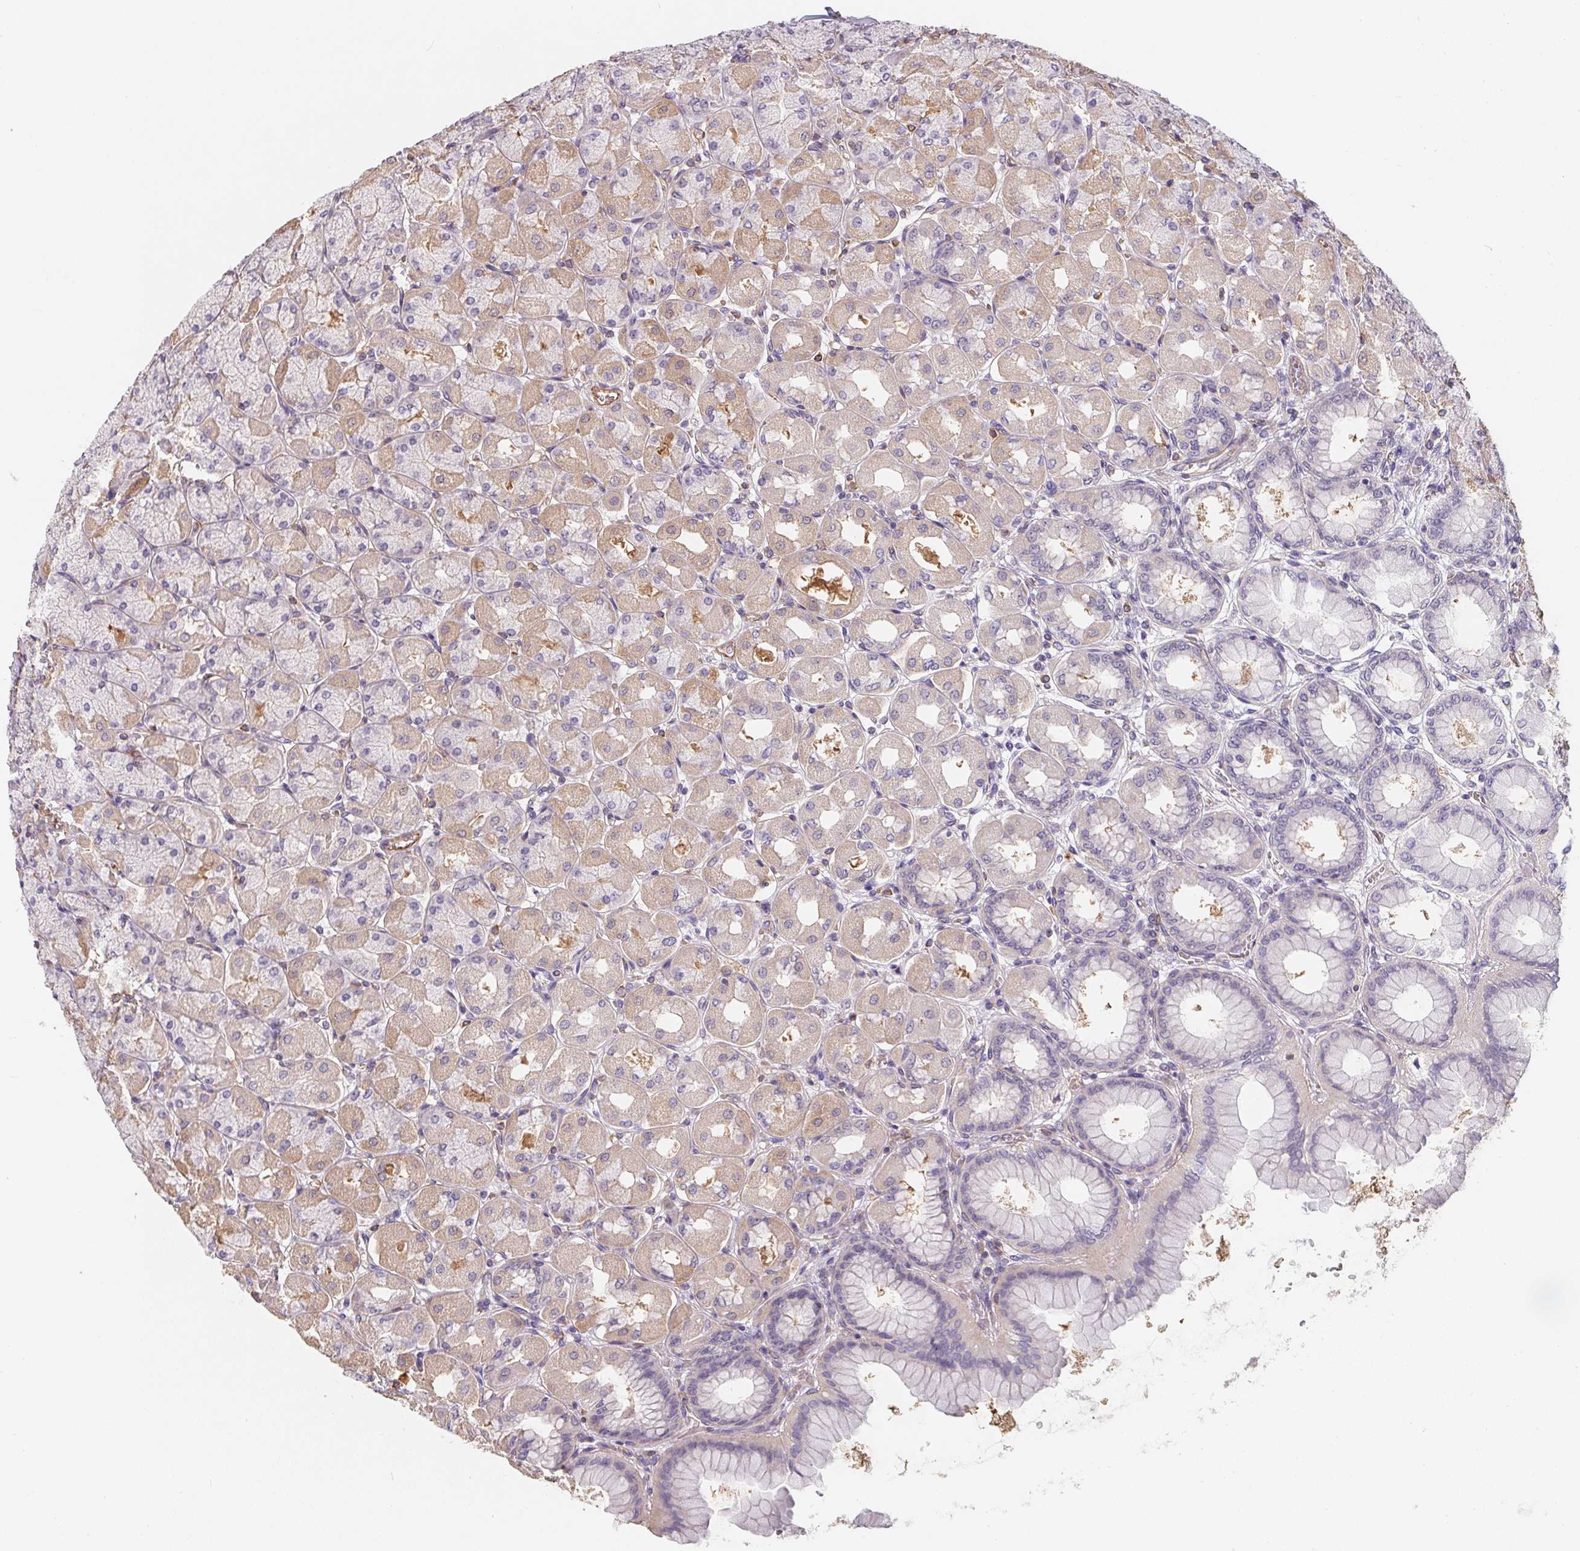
{"staining": {"intensity": "weak", "quantity": "25%-75%", "location": "cytoplasmic/membranous"}, "tissue": "stomach", "cell_type": "Glandular cells", "image_type": "normal", "snomed": [{"axis": "morphology", "description": "Normal tissue, NOS"}, {"axis": "topography", "description": "Stomach, upper"}], "caption": "Glandular cells display low levels of weak cytoplasmic/membranous expression in about 25%-75% of cells in unremarkable human stomach.", "gene": "TBKBP1", "patient": {"sex": "female", "age": 56}}